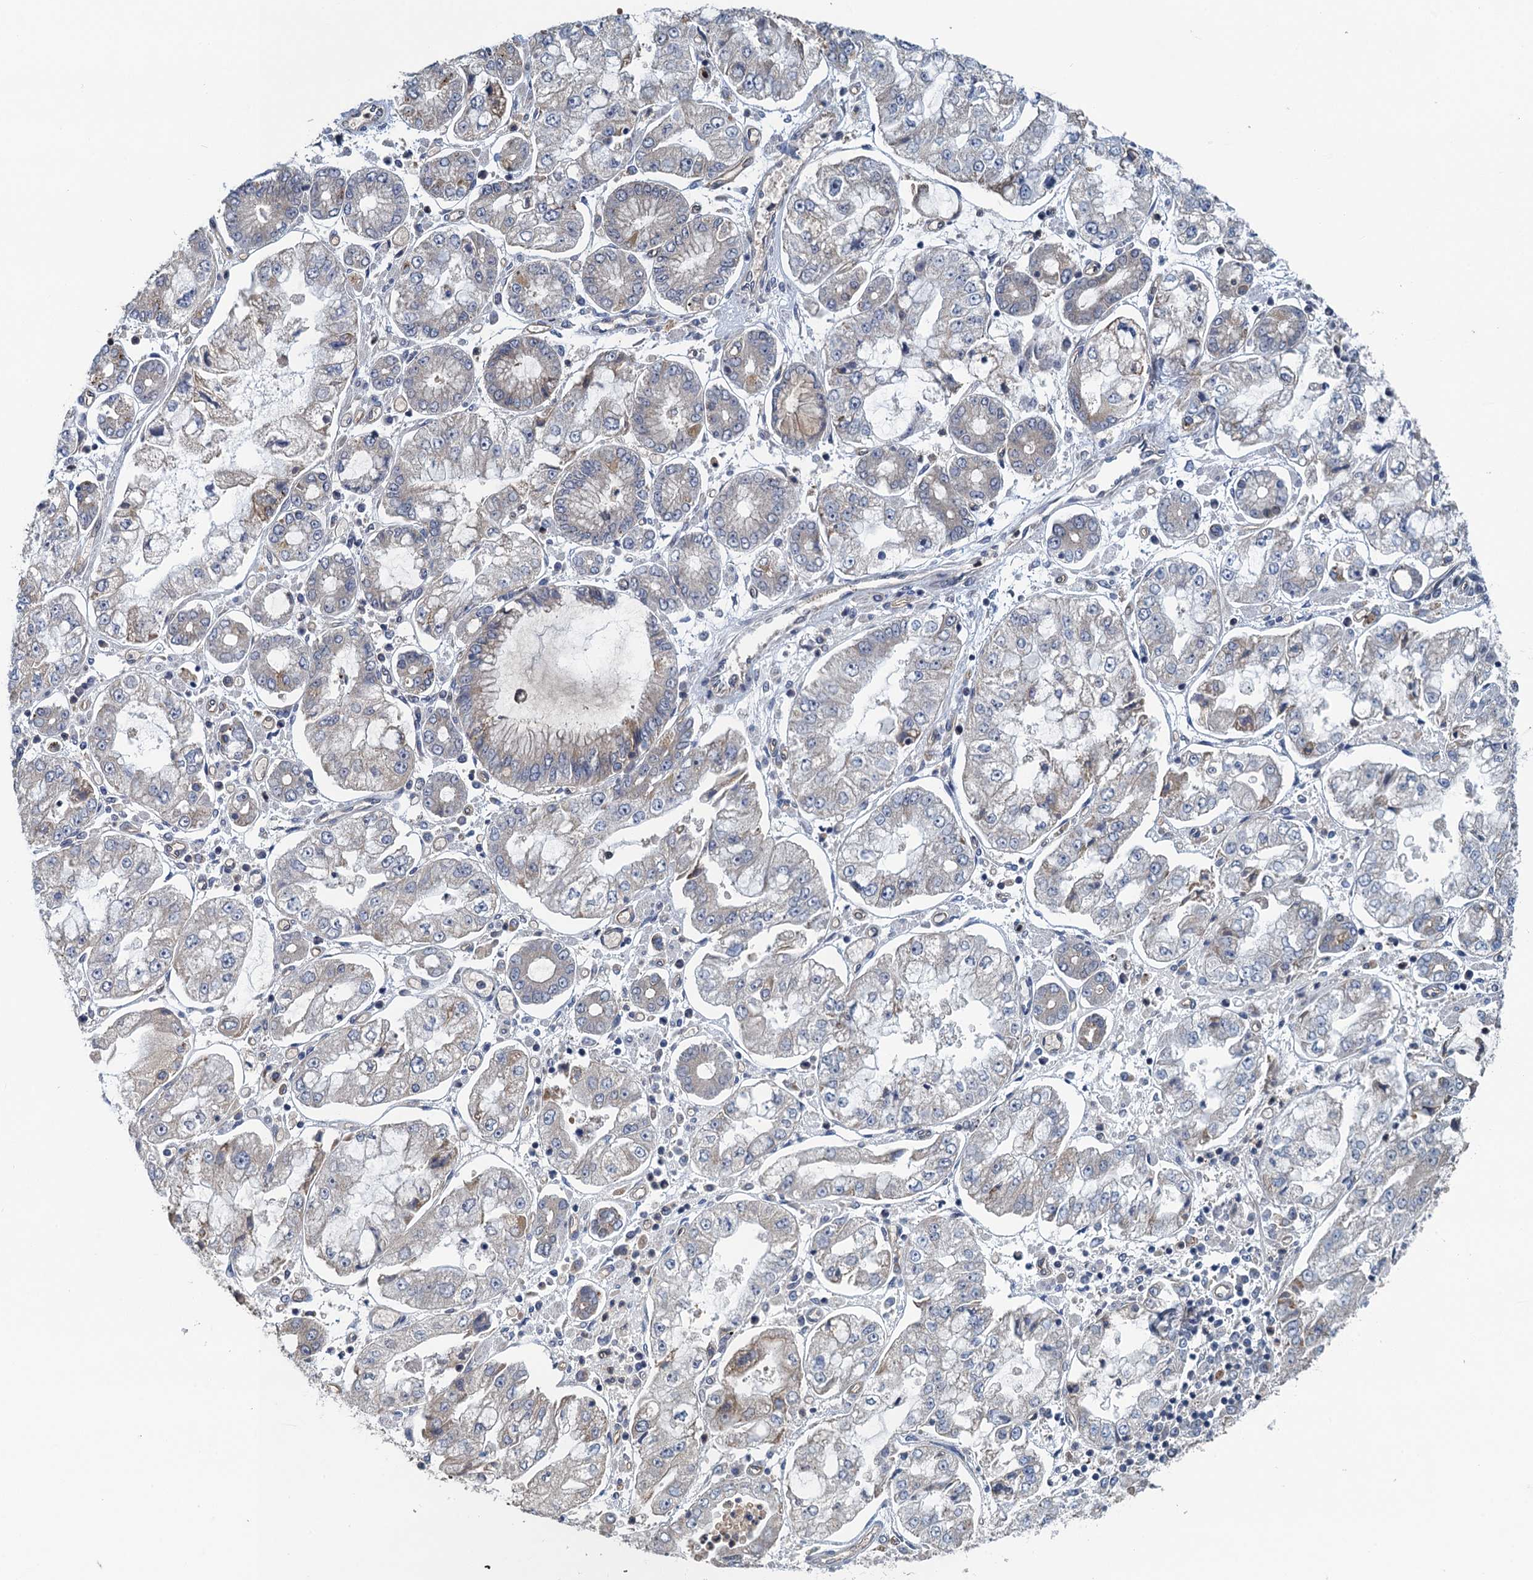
{"staining": {"intensity": "weak", "quantity": "<25%", "location": "cytoplasmic/membranous"}, "tissue": "stomach cancer", "cell_type": "Tumor cells", "image_type": "cancer", "snomed": [{"axis": "morphology", "description": "Adenocarcinoma, NOS"}, {"axis": "topography", "description": "Stomach"}], "caption": "Immunohistochemical staining of human adenocarcinoma (stomach) demonstrates no significant expression in tumor cells.", "gene": "KBTBD8", "patient": {"sex": "male", "age": 76}}